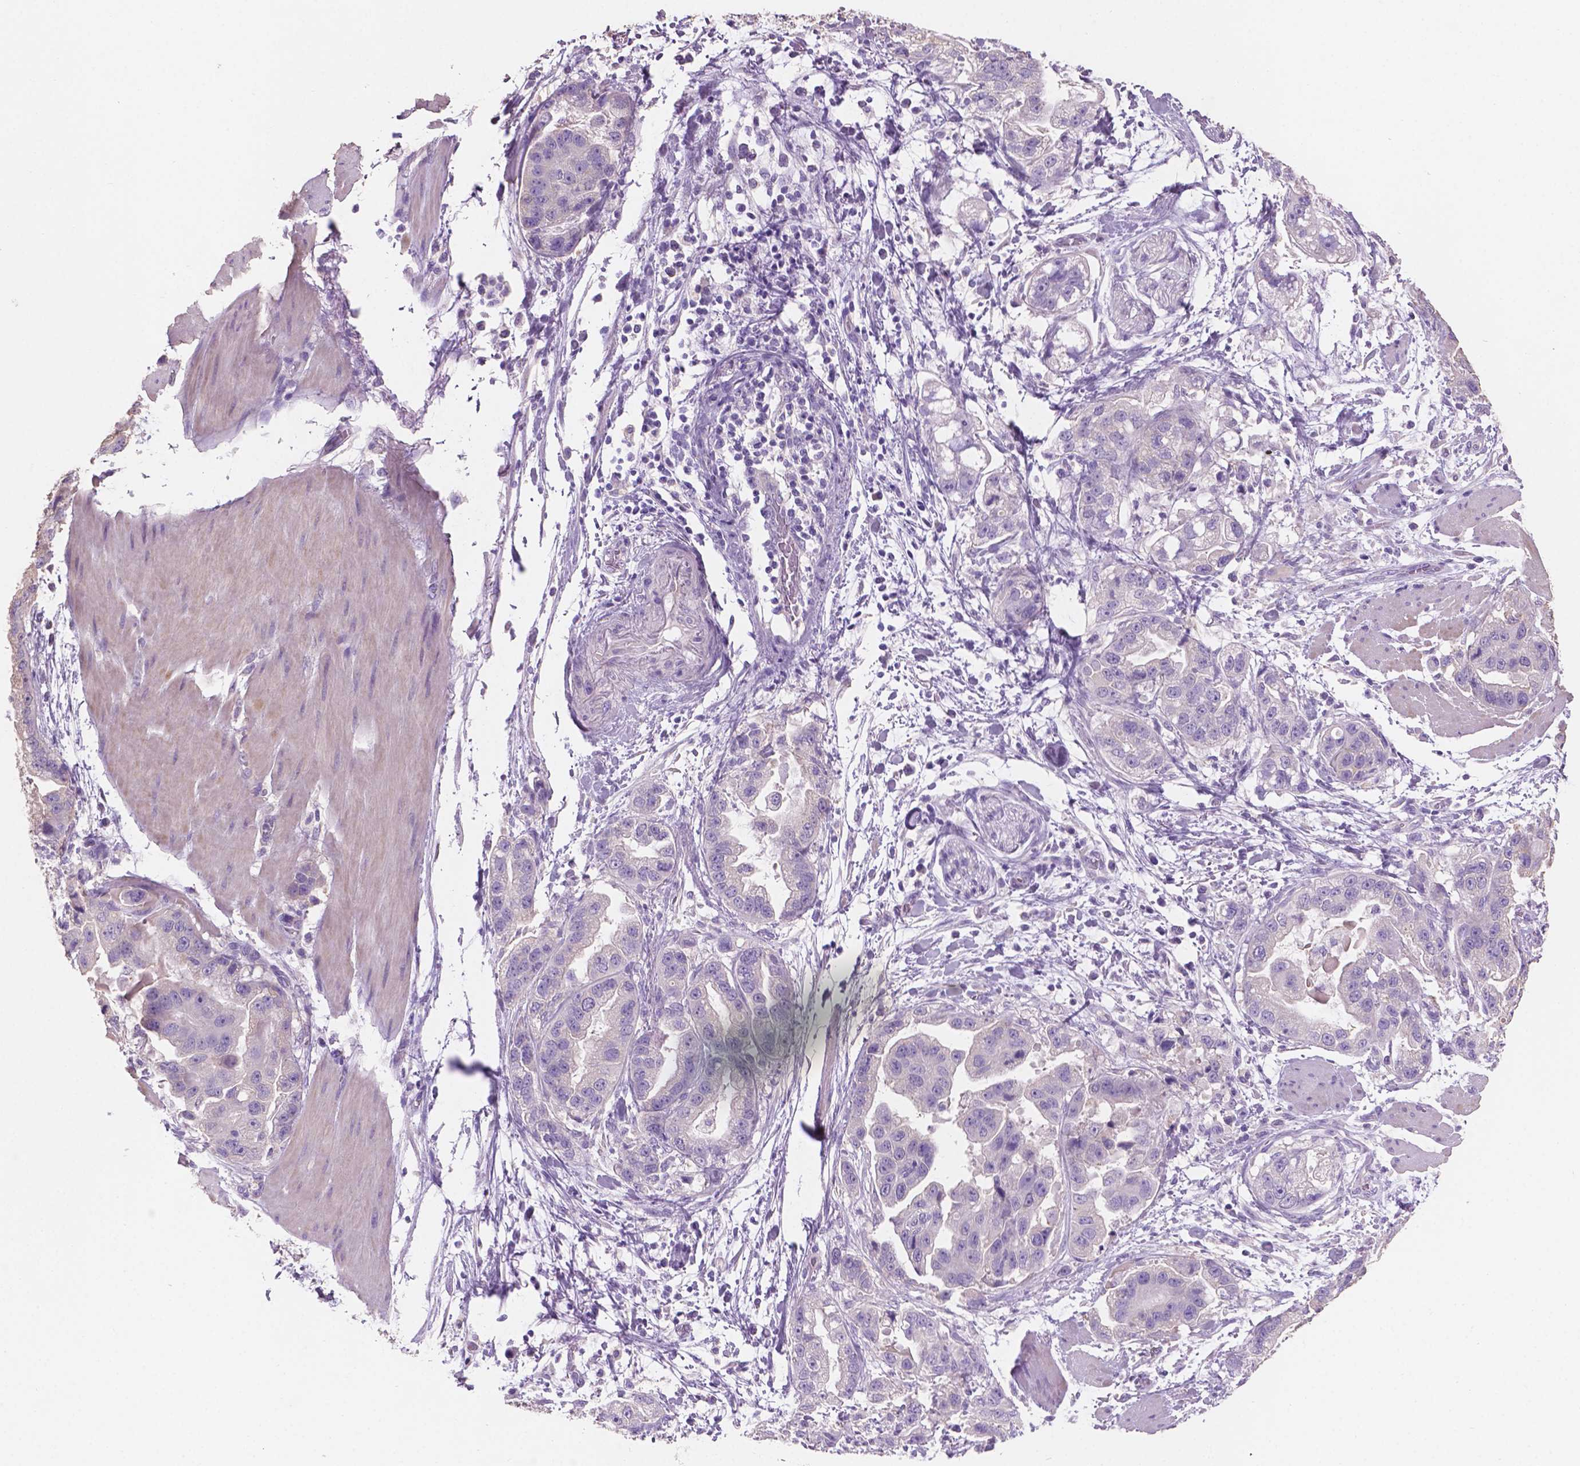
{"staining": {"intensity": "negative", "quantity": "none", "location": "none"}, "tissue": "stomach cancer", "cell_type": "Tumor cells", "image_type": "cancer", "snomed": [{"axis": "morphology", "description": "Adenocarcinoma, NOS"}, {"axis": "topography", "description": "Stomach"}], "caption": "There is no significant positivity in tumor cells of adenocarcinoma (stomach).", "gene": "SBSN", "patient": {"sex": "male", "age": 59}}